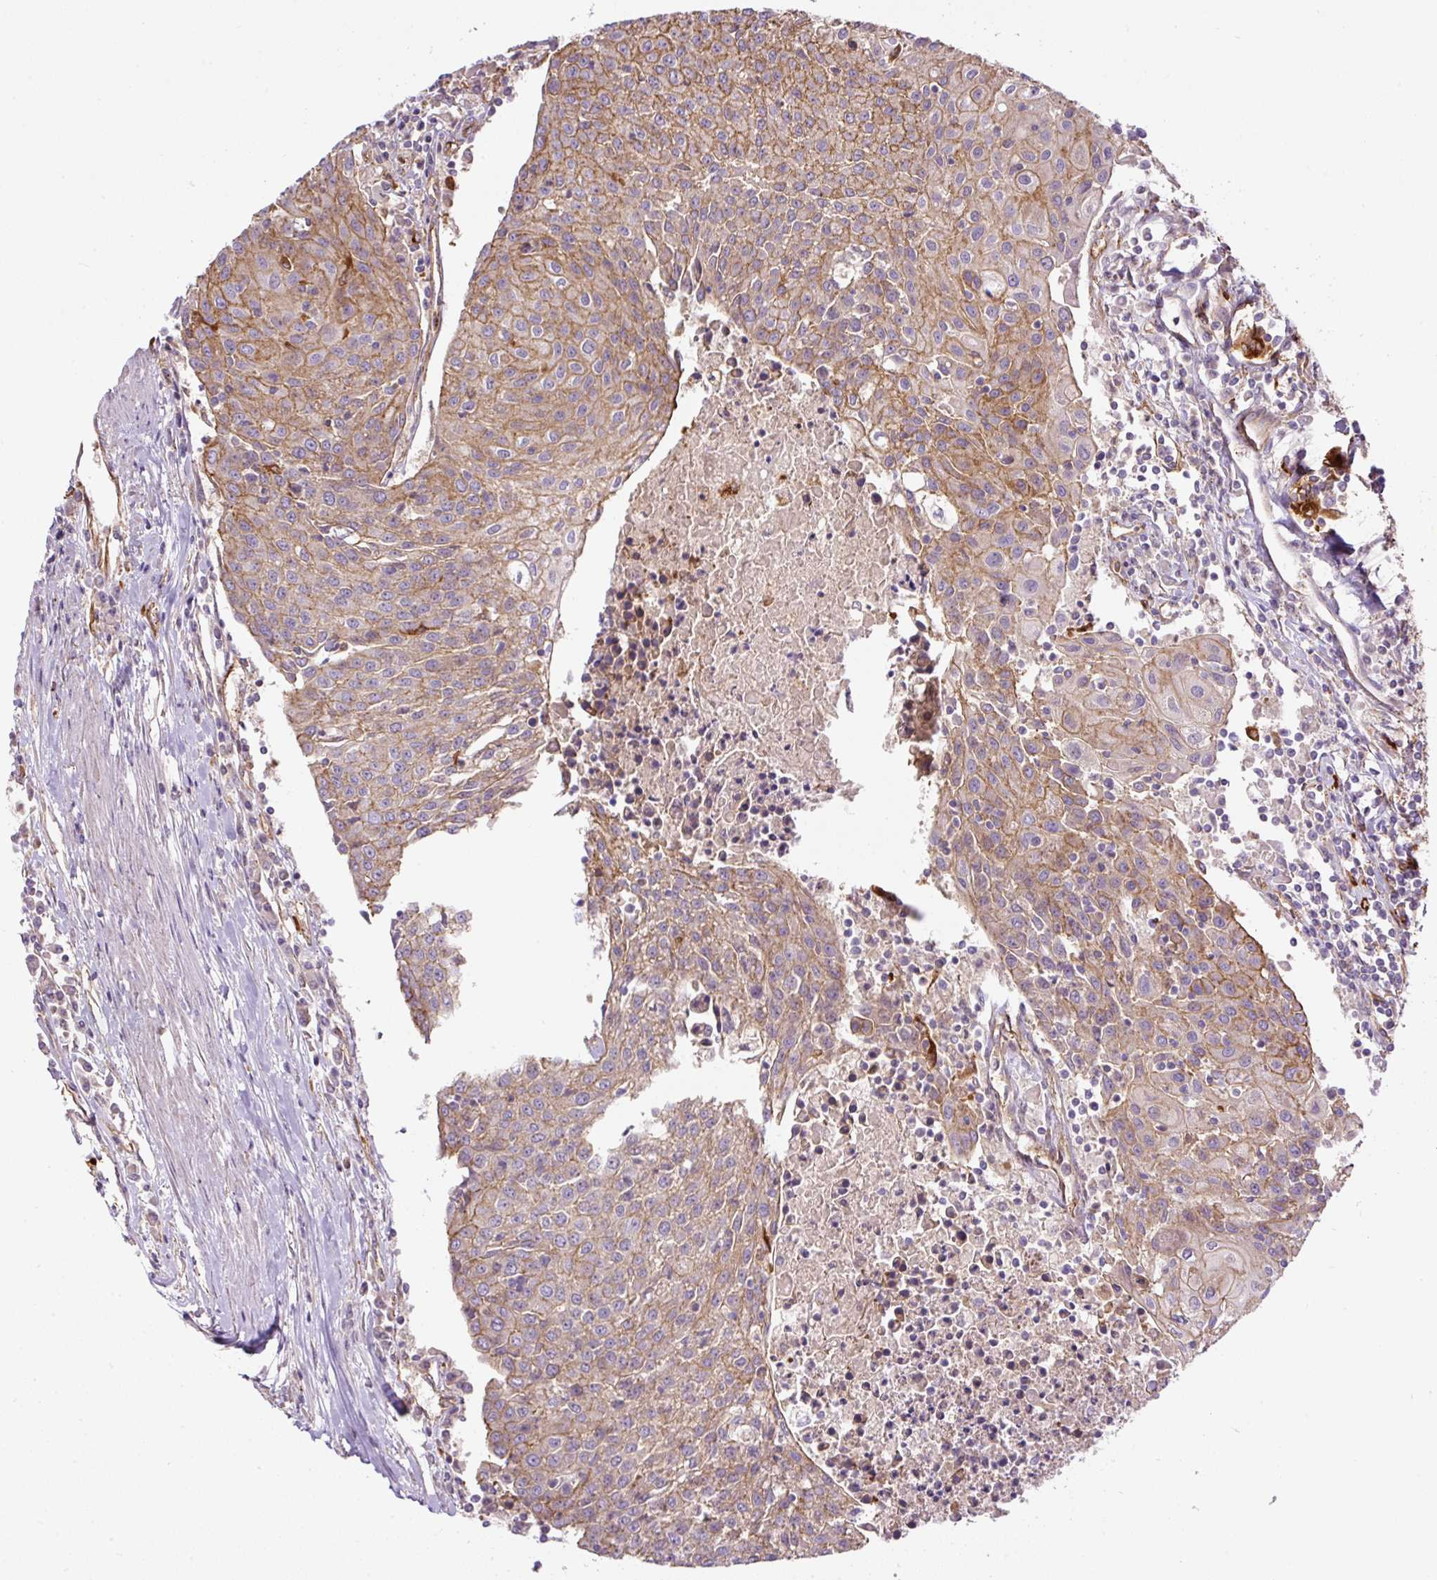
{"staining": {"intensity": "moderate", "quantity": ">75%", "location": "cytoplasmic/membranous"}, "tissue": "urothelial cancer", "cell_type": "Tumor cells", "image_type": "cancer", "snomed": [{"axis": "morphology", "description": "Urothelial carcinoma, High grade"}, {"axis": "topography", "description": "Urinary bladder"}], "caption": "The image exhibits staining of urothelial carcinoma (high-grade), revealing moderate cytoplasmic/membranous protein expression (brown color) within tumor cells. Immunohistochemistry (ihc) stains the protein in brown and the nuclei are stained blue.", "gene": "B3GALT5", "patient": {"sex": "female", "age": 85}}